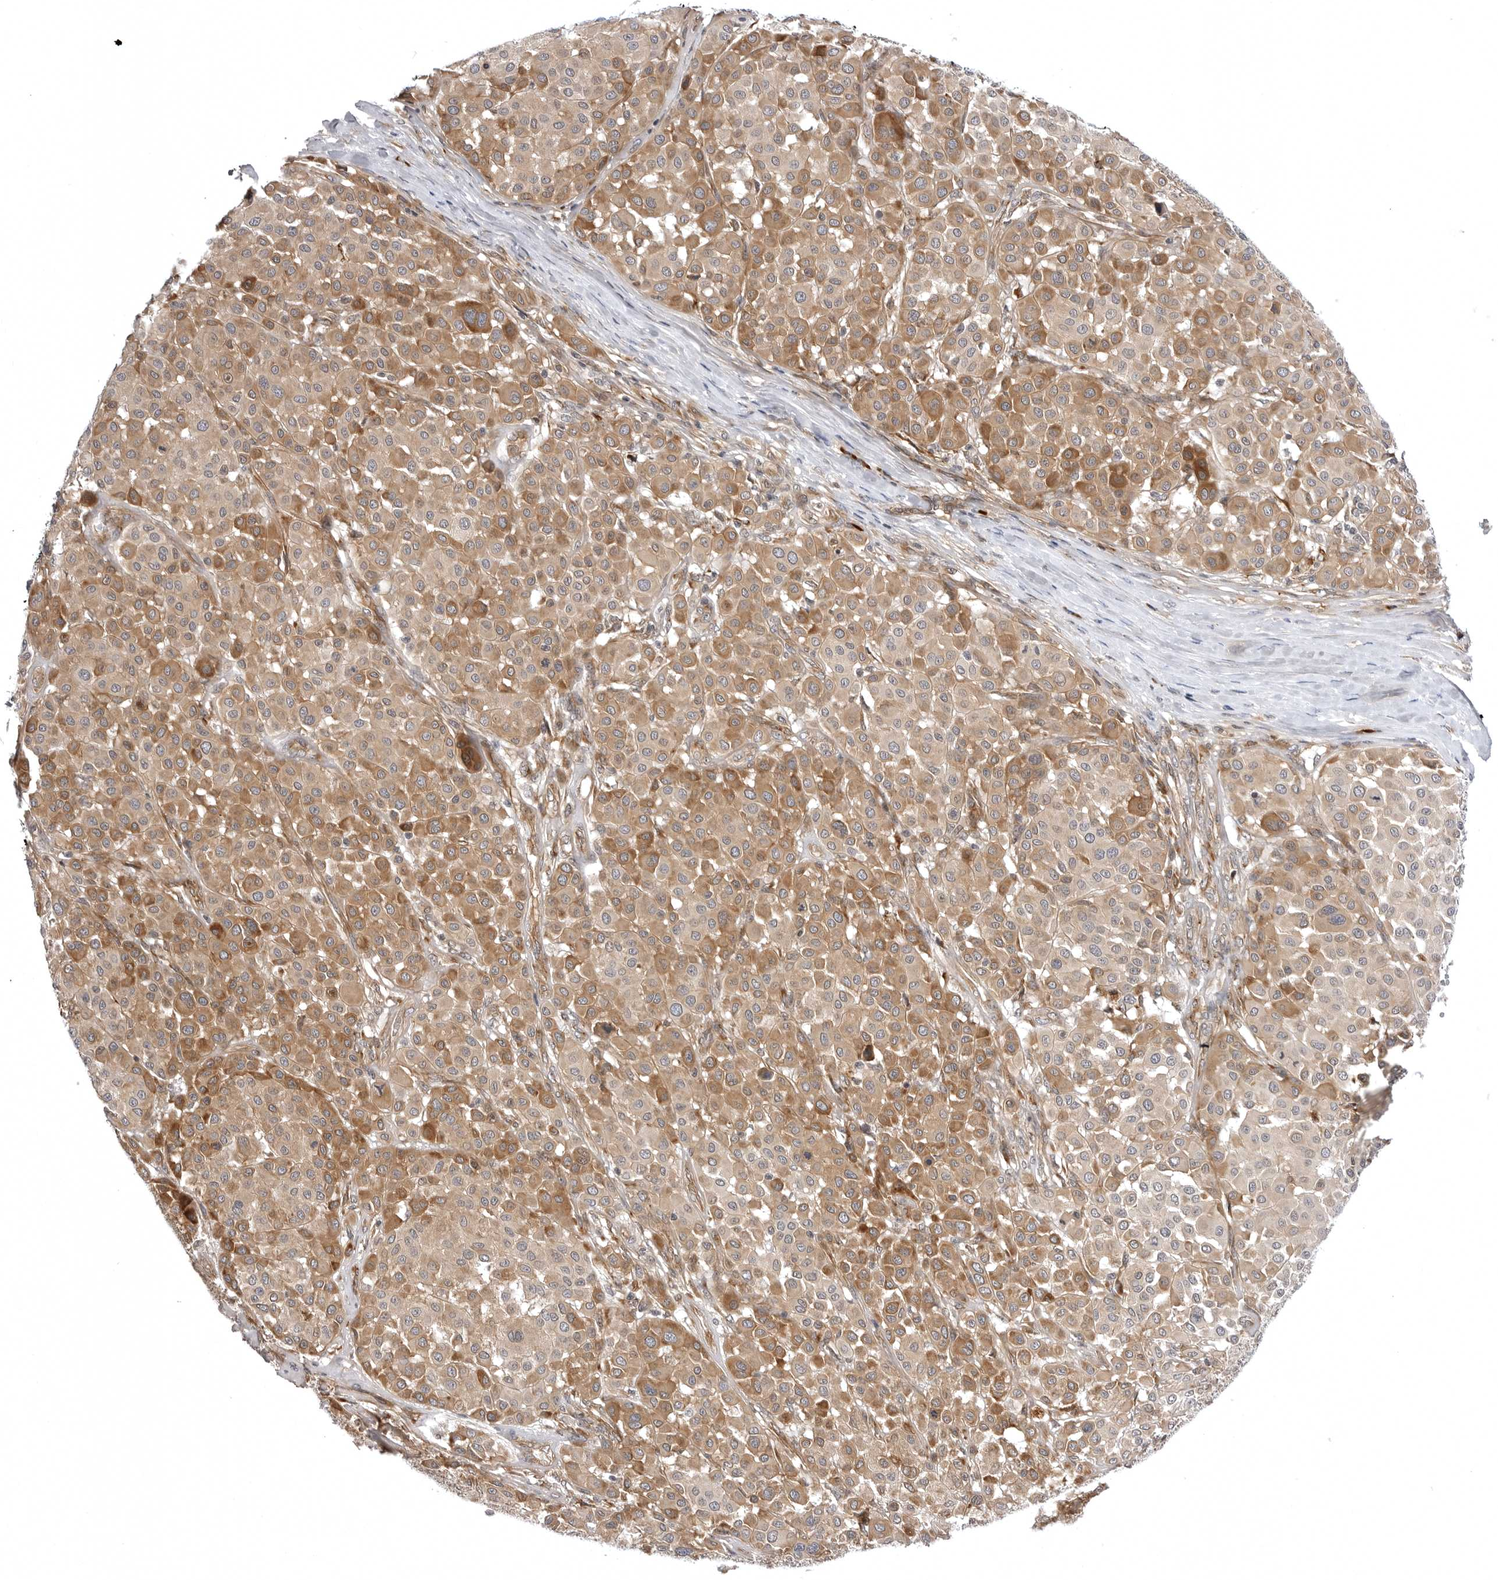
{"staining": {"intensity": "moderate", "quantity": ">75%", "location": "cytoplasmic/membranous"}, "tissue": "melanoma", "cell_type": "Tumor cells", "image_type": "cancer", "snomed": [{"axis": "morphology", "description": "Malignant melanoma, Metastatic site"}, {"axis": "topography", "description": "Soft tissue"}], "caption": "A brown stain shows moderate cytoplasmic/membranous staining of a protein in human melanoma tumor cells.", "gene": "ARL5A", "patient": {"sex": "male", "age": 41}}